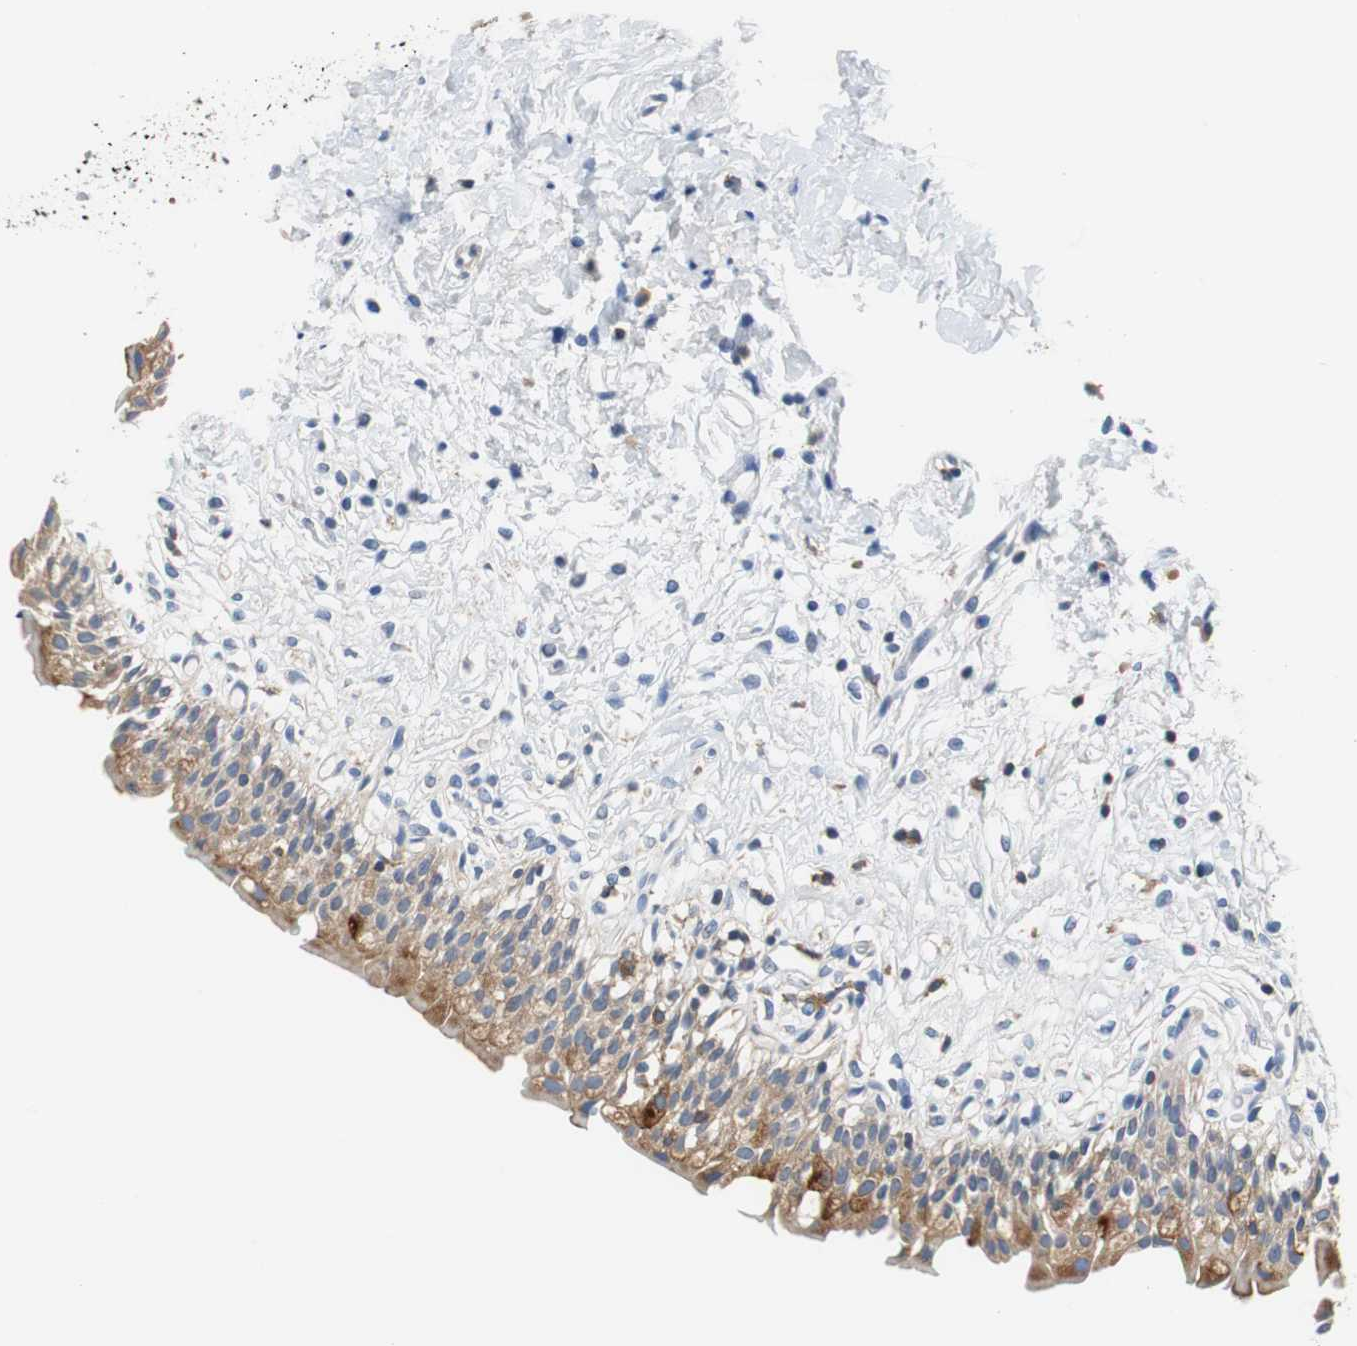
{"staining": {"intensity": "moderate", "quantity": ">75%", "location": "cytoplasmic/membranous"}, "tissue": "urinary bladder", "cell_type": "Urothelial cells", "image_type": "normal", "snomed": [{"axis": "morphology", "description": "Normal tissue, NOS"}, {"axis": "topography", "description": "Urinary bladder"}], "caption": "IHC (DAB) staining of benign human urinary bladder demonstrates moderate cytoplasmic/membranous protein staining in about >75% of urothelial cells. (Brightfield microscopy of DAB IHC at high magnification).", "gene": "VAMP8", "patient": {"sex": "female", "age": 80}}